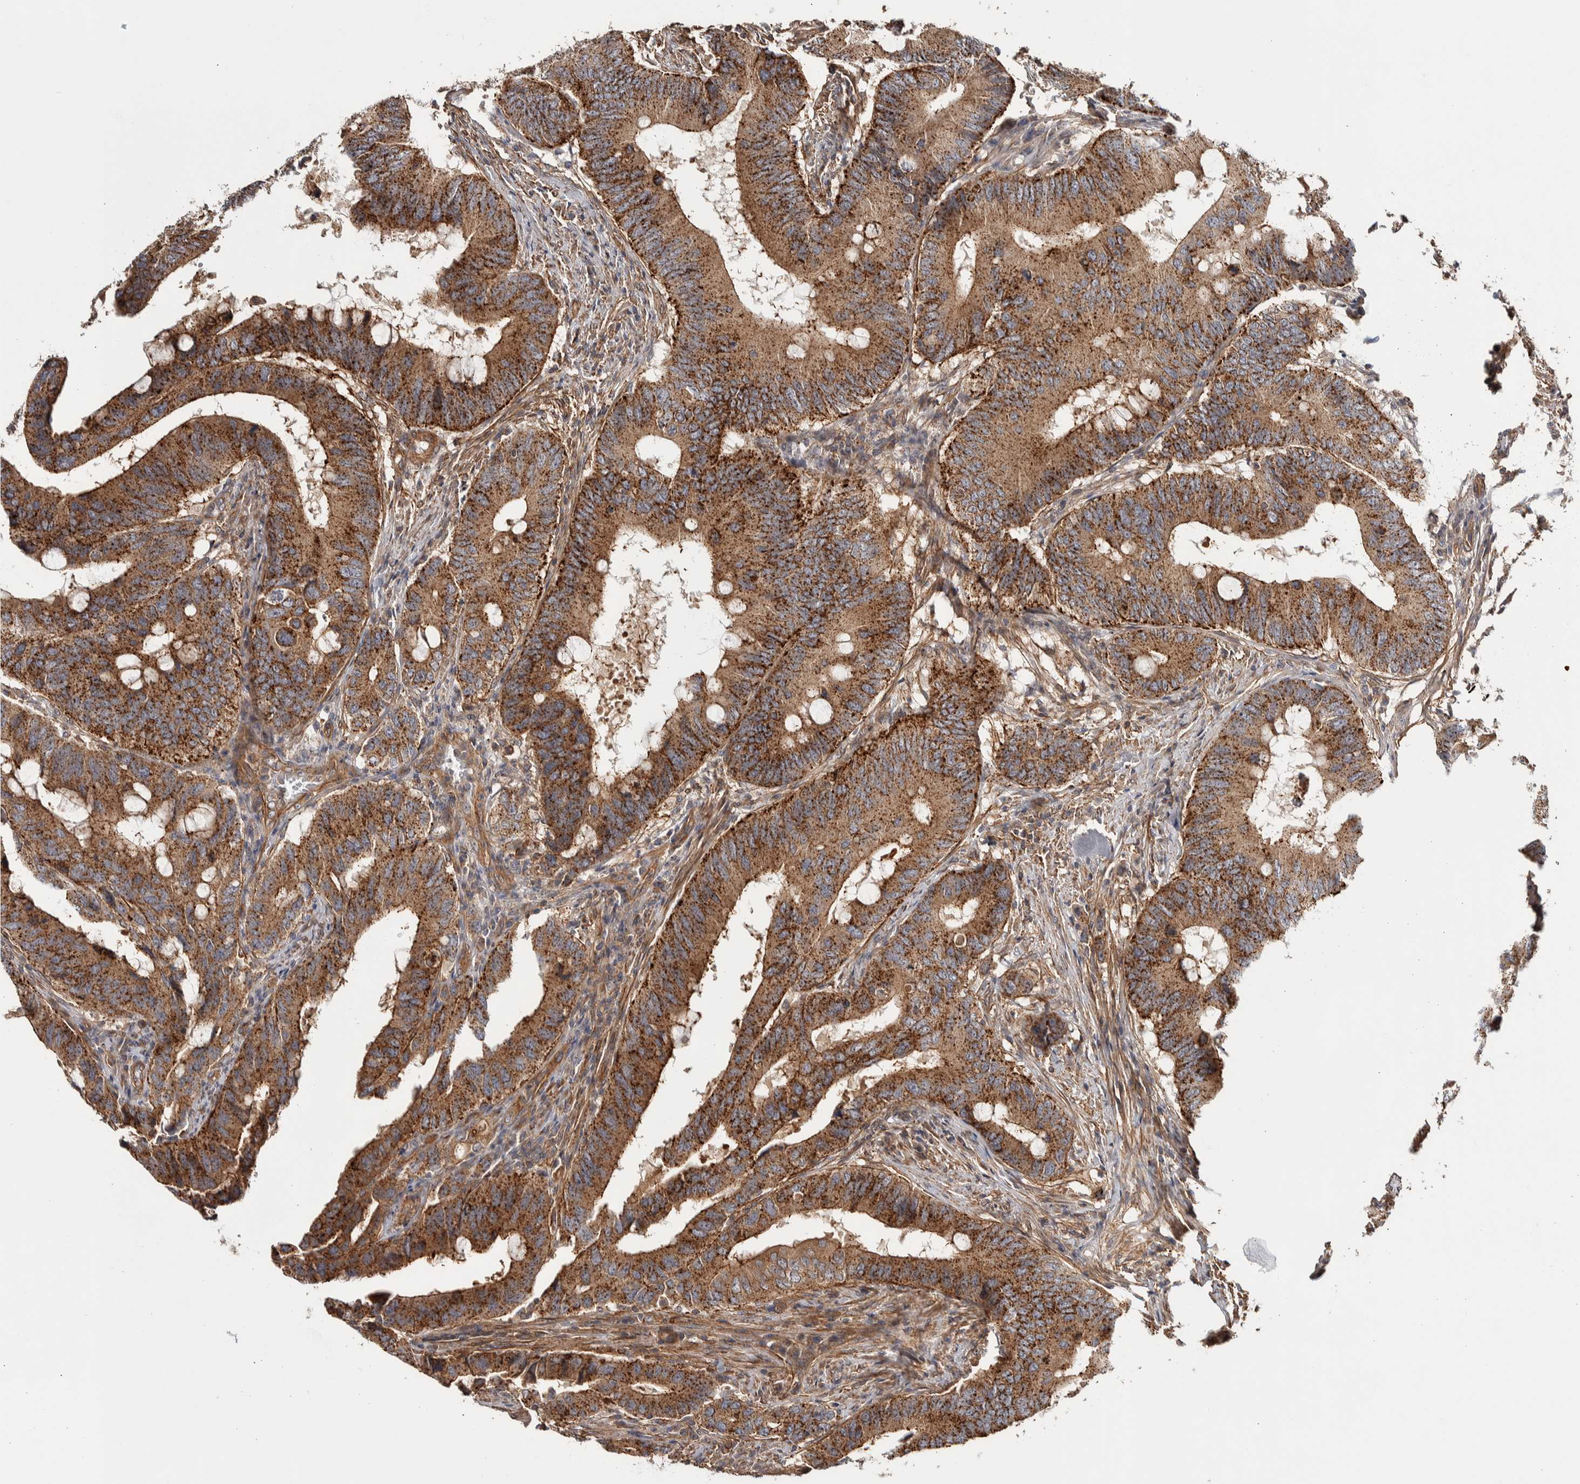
{"staining": {"intensity": "strong", "quantity": ">75%", "location": "cytoplasmic/membranous"}, "tissue": "colorectal cancer", "cell_type": "Tumor cells", "image_type": "cancer", "snomed": [{"axis": "morphology", "description": "Adenocarcinoma, NOS"}, {"axis": "topography", "description": "Colon"}], "caption": "The image displays a brown stain indicating the presence of a protein in the cytoplasmic/membranous of tumor cells in colorectal cancer (adenocarcinoma).", "gene": "CHMP4C", "patient": {"sex": "male", "age": 71}}